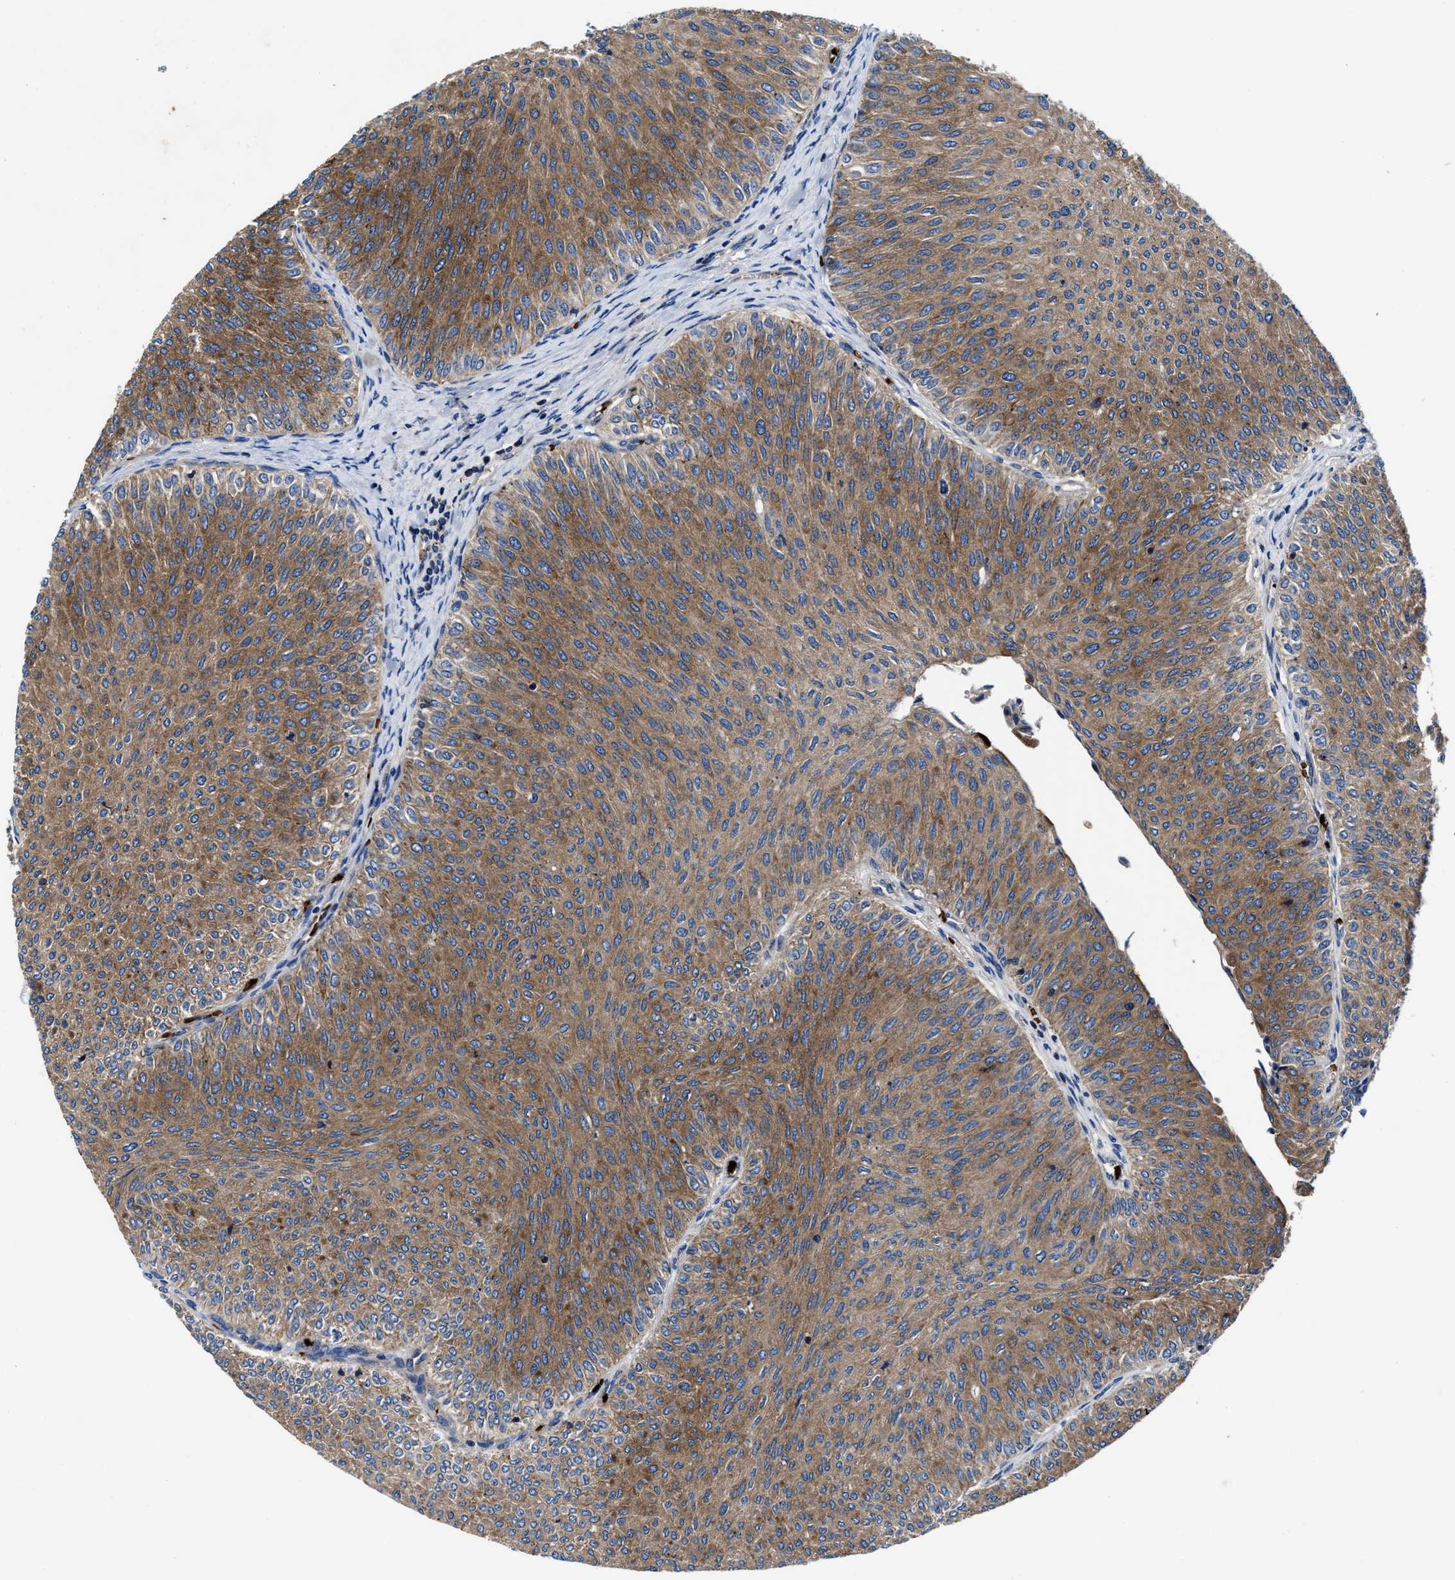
{"staining": {"intensity": "moderate", "quantity": ">75%", "location": "cytoplasmic/membranous"}, "tissue": "urothelial cancer", "cell_type": "Tumor cells", "image_type": "cancer", "snomed": [{"axis": "morphology", "description": "Urothelial carcinoma, Low grade"}, {"axis": "topography", "description": "Urinary bladder"}], "caption": "Human urothelial cancer stained with a brown dye displays moderate cytoplasmic/membranous positive expression in approximately >75% of tumor cells.", "gene": "PHLPP1", "patient": {"sex": "male", "age": 78}}